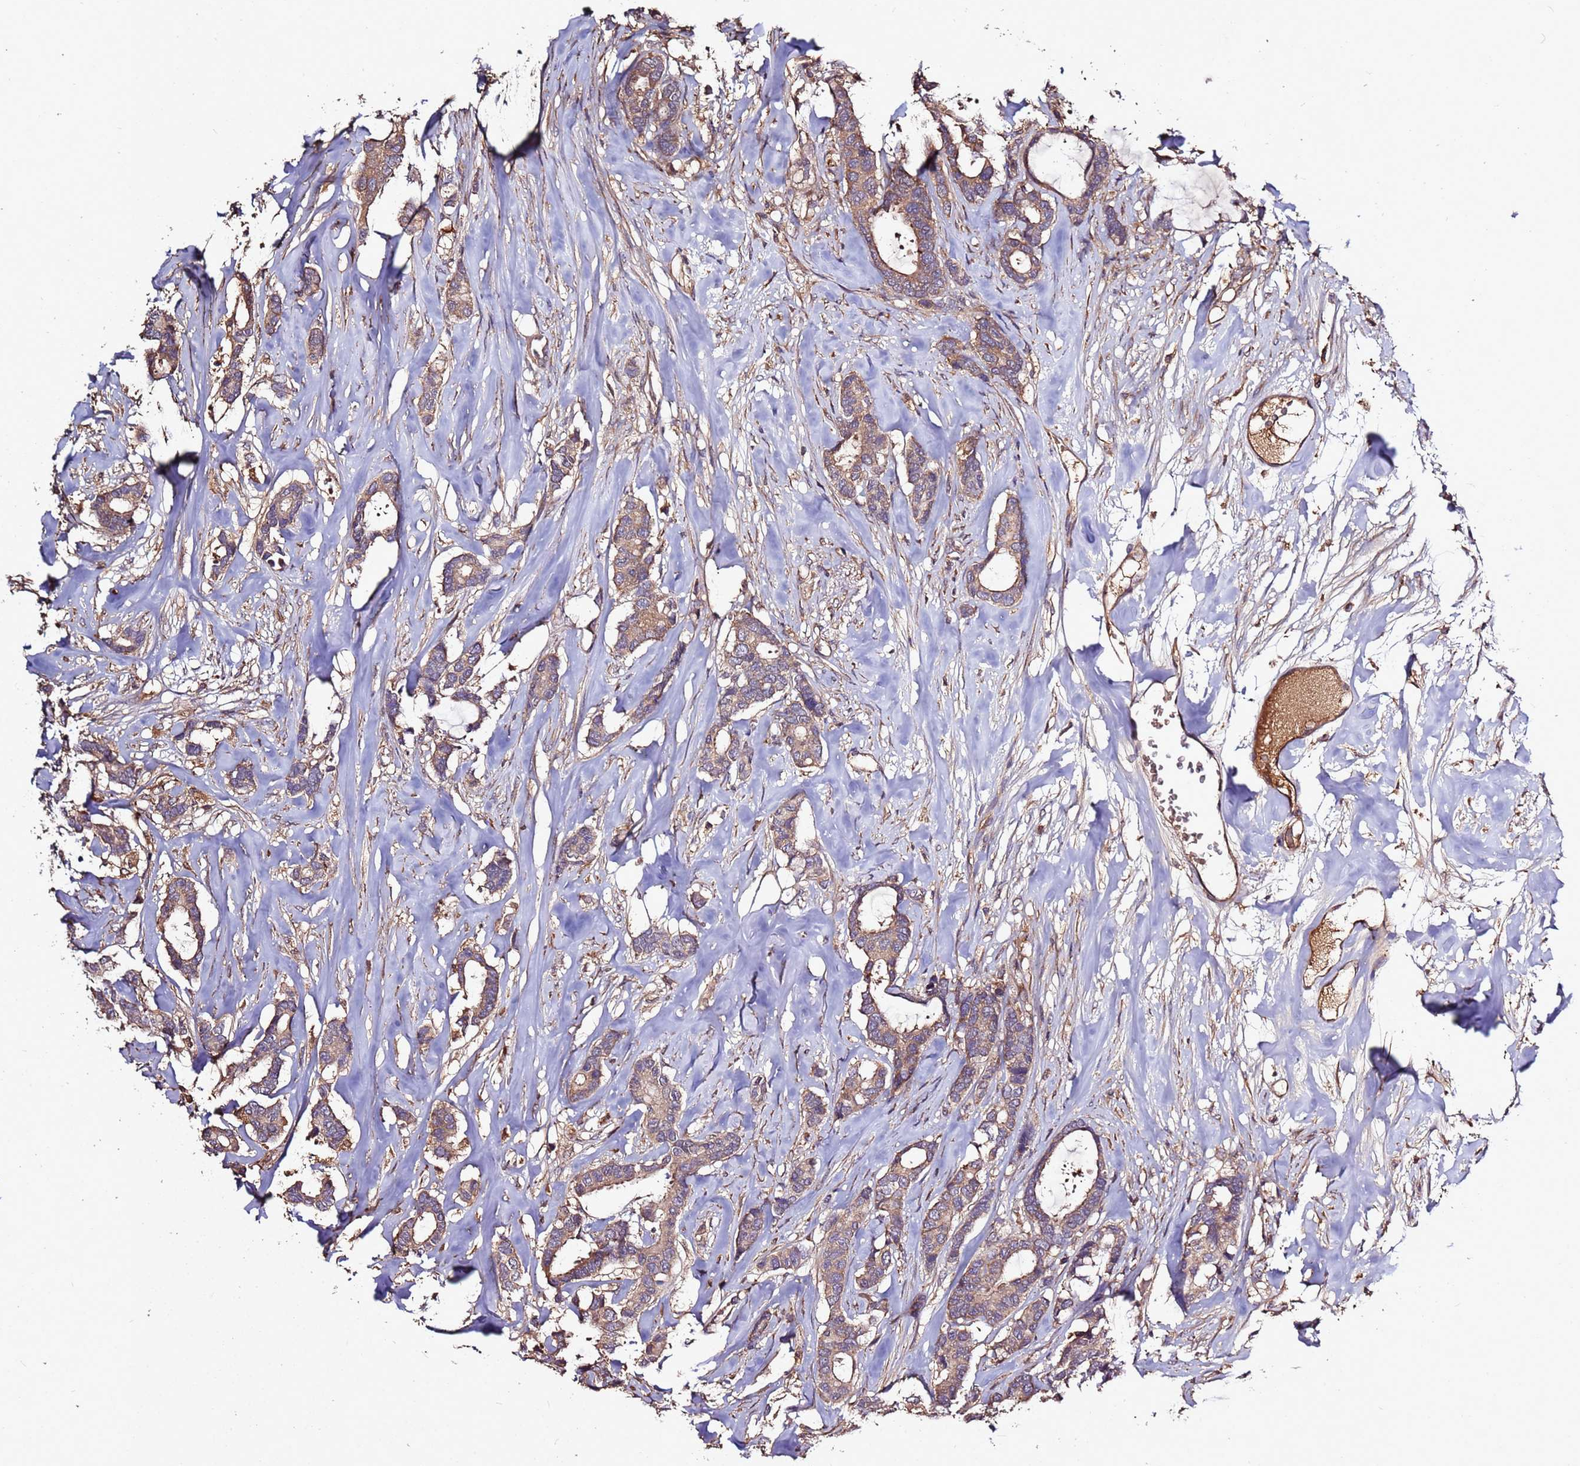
{"staining": {"intensity": "weak", "quantity": ">75%", "location": "cytoplasmic/membranous"}, "tissue": "breast cancer", "cell_type": "Tumor cells", "image_type": "cancer", "snomed": [{"axis": "morphology", "description": "Duct carcinoma"}, {"axis": "topography", "description": "Breast"}], "caption": "Immunohistochemistry (DAB (3,3'-diaminobenzidine)) staining of human breast cancer (intraductal carcinoma) shows weak cytoplasmic/membranous protein positivity in about >75% of tumor cells. (Brightfield microscopy of DAB IHC at high magnification).", "gene": "RPS15A", "patient": {"sex": "female", "age": 87}}